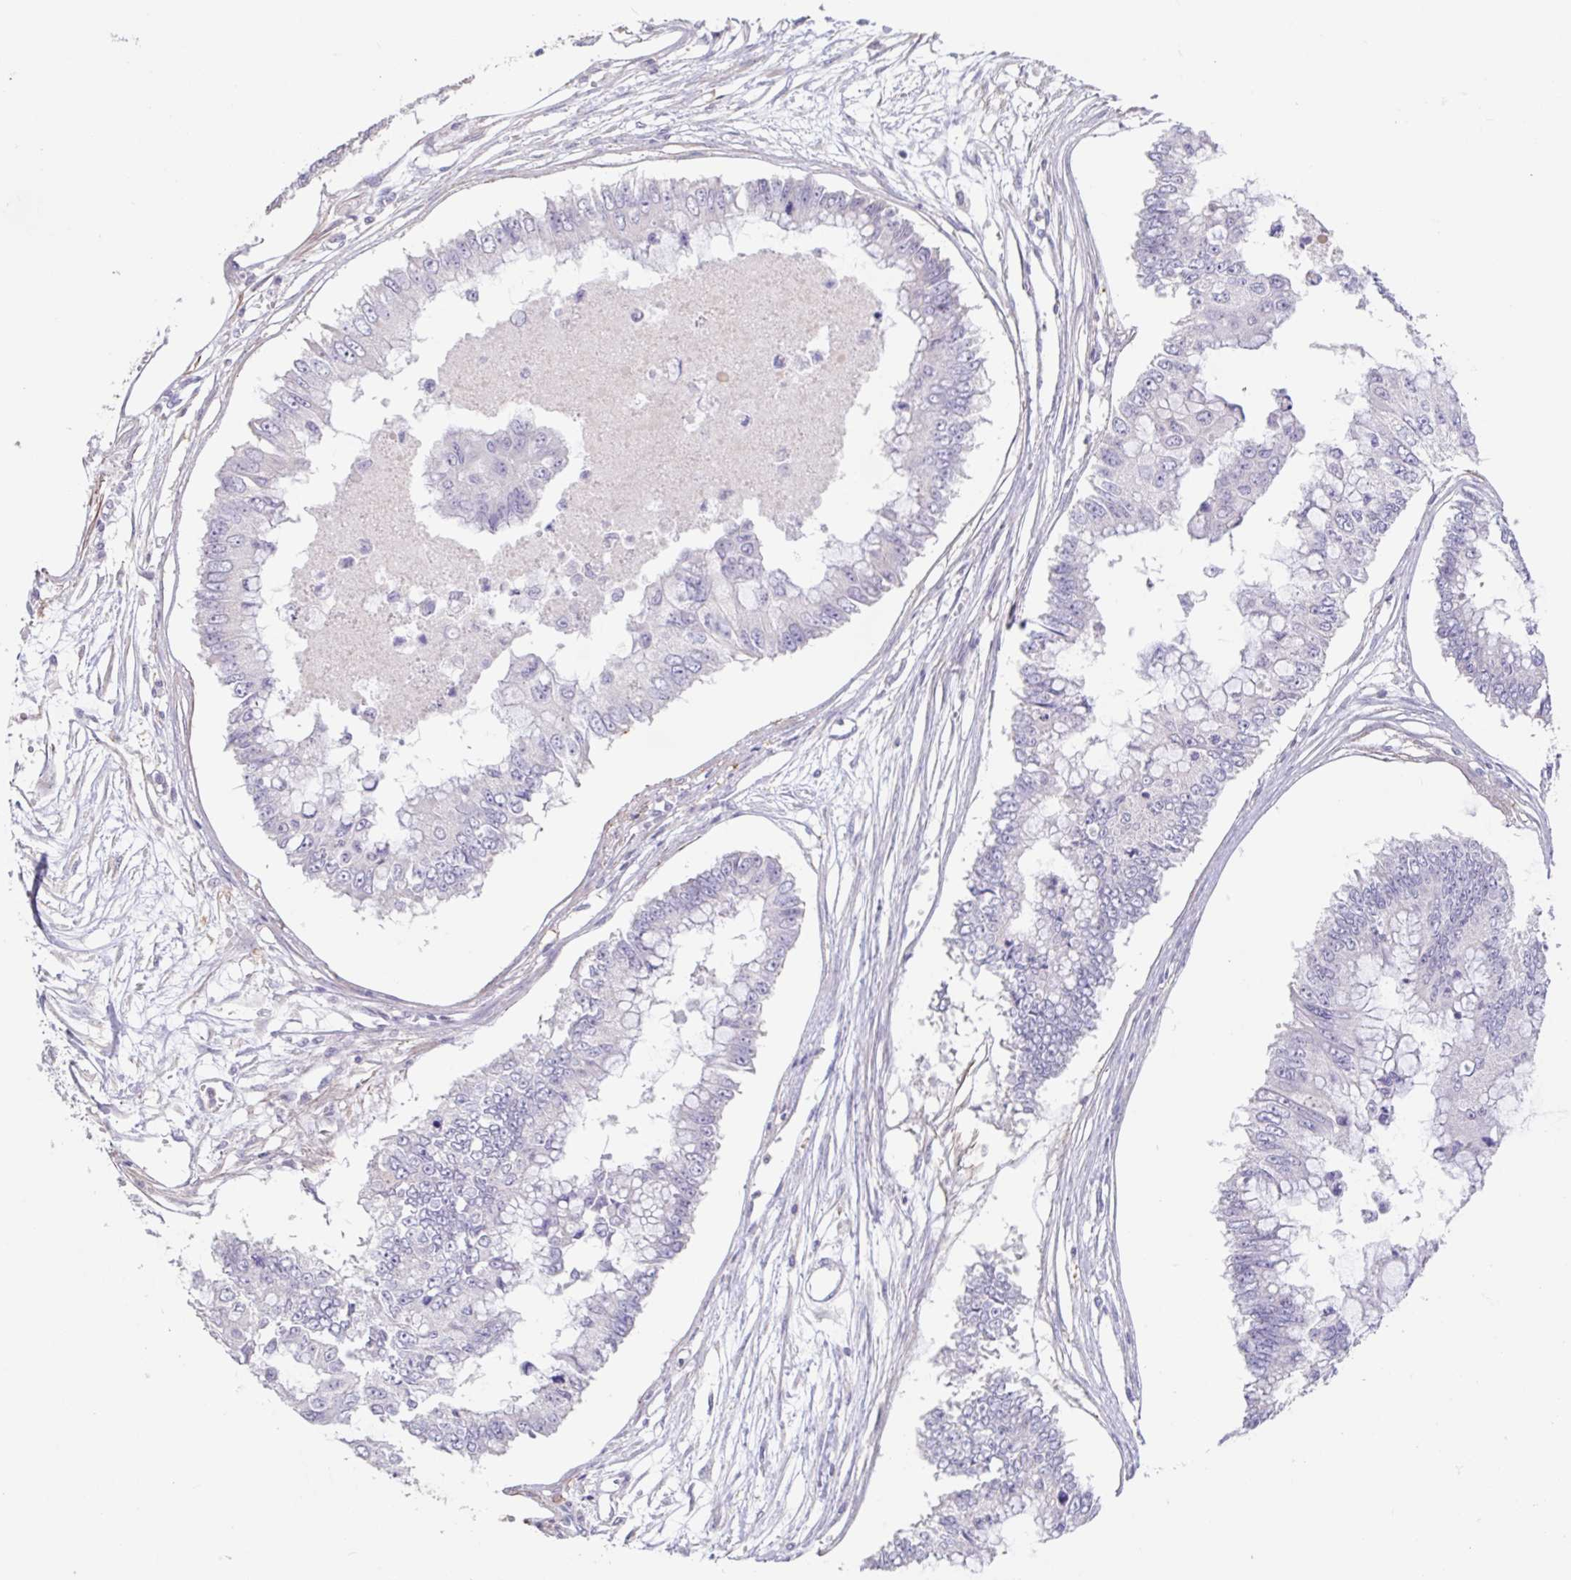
{"staining": {"intensity": "negative", "quantity": "none", "location": "none"}, "tissue": "ovarian cancer", "cell_type": "Tumor cells", "image_type": "cancer", "snomed": [{"axis": "morphology", "description": "Cystadenocarcinoma, mucinous, NOS"}, {"axis": "topography", "description": "Ovary"}], "caption": "Ovarian cancer (mucinous cystadenocarcinoma) stained for a protein using immunohistochemistry (IHC) exhibits no expression tumor cells.", "gene": "PYGM", "patient": {"sex": "female", "age": 72}}